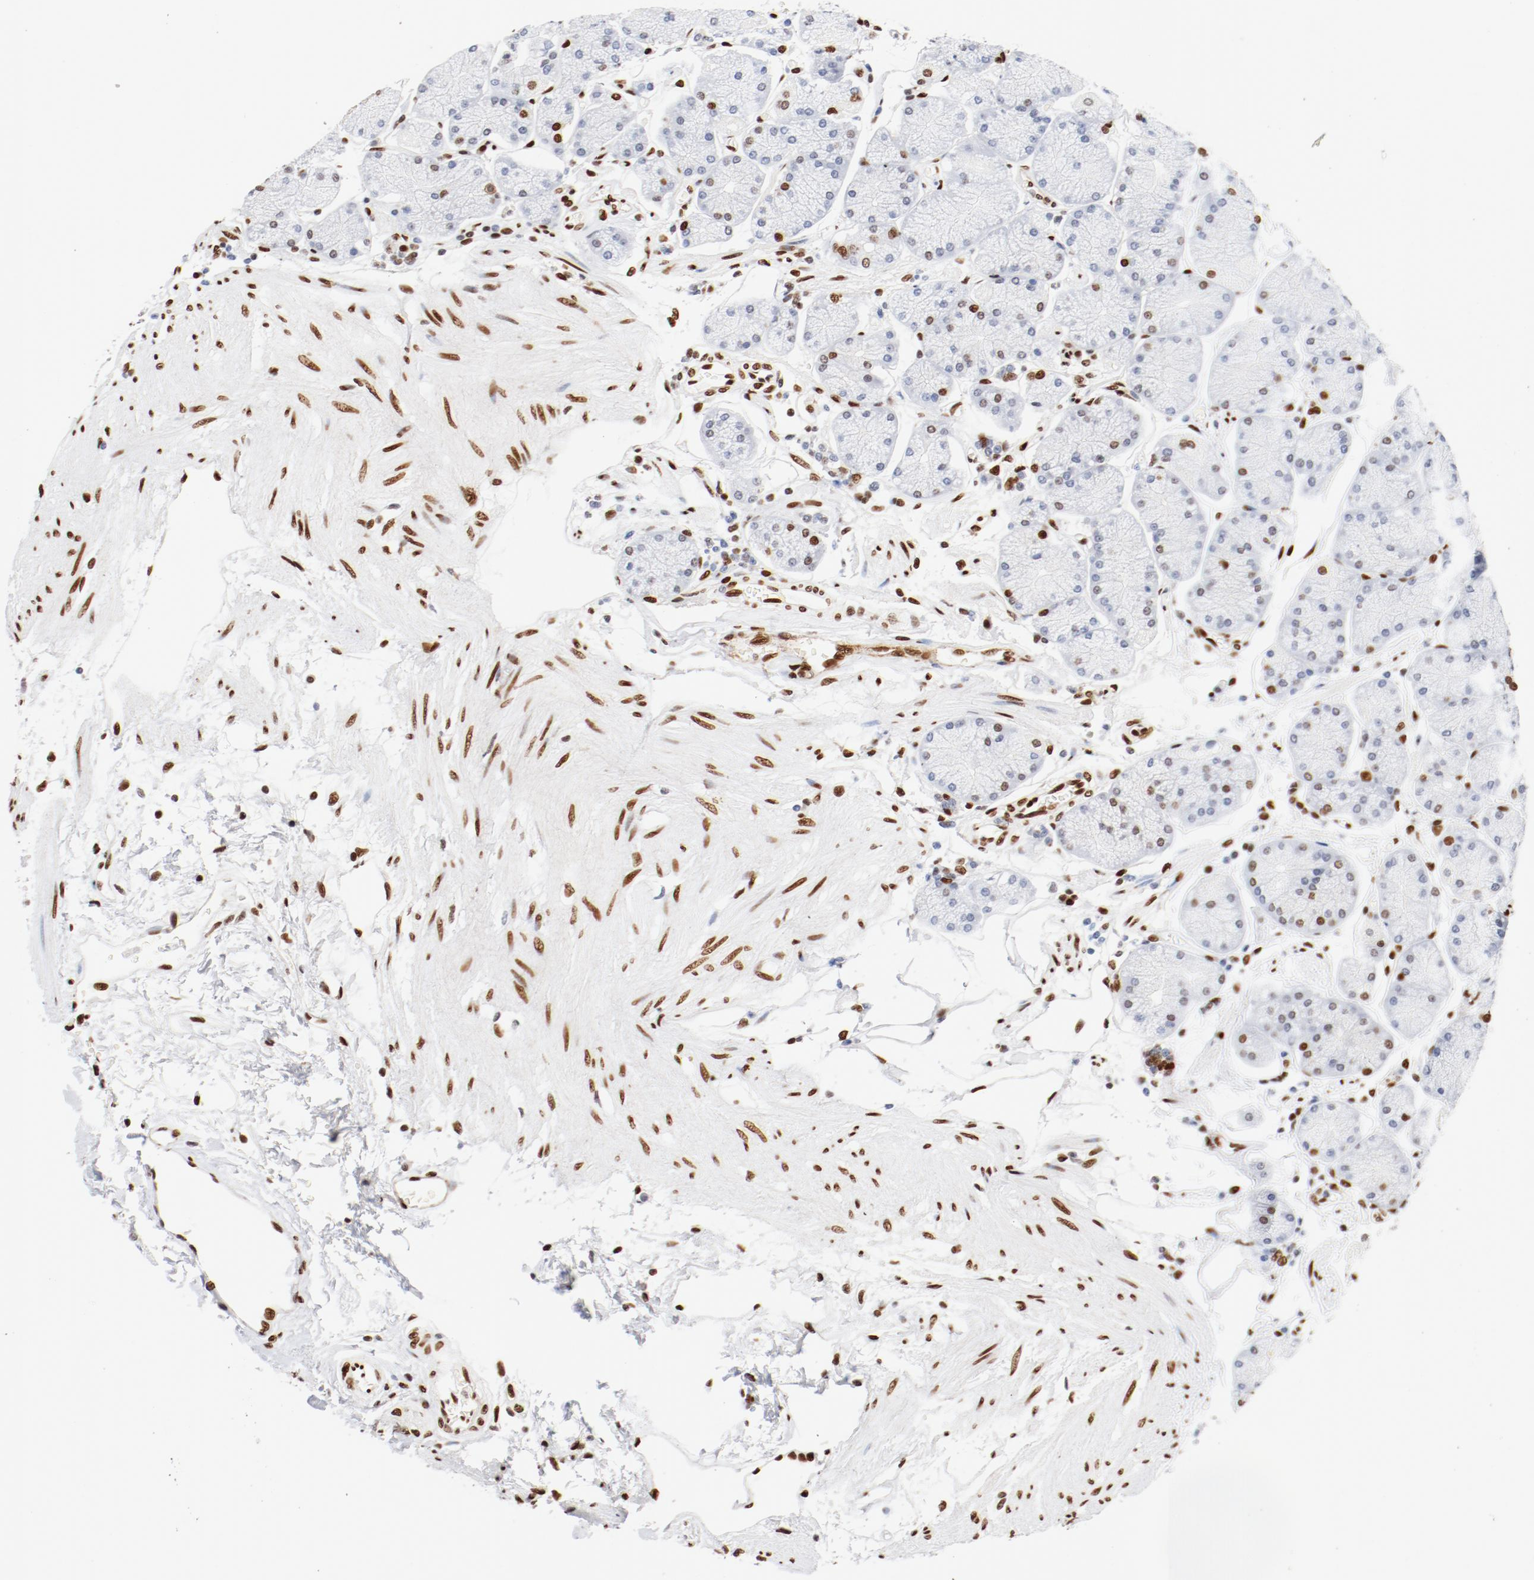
{"staining": {"intensity": "moderate", "quantity": "25%-75%", "location": "nuclear"}, "tissue": "stomach", "cell_type": "Glandular cells", "image_type": "normal", "snomed": [{"axis": "morphology", "description": "Normal tissue, NOS"}, {"axis": "topography", "description": "Stomach, upper"}, {"axis": "topography", "description": "Stomach"}], "caption": "Glandular cells show medium levels of moderate nuclear positivity in approximately 25%-75% of cells in unremarkable human stomach. (IHC, brightfield microscopy, high magnification).", "gene": "CTBP1", "patient": {"sex": "male", "age": 76}}